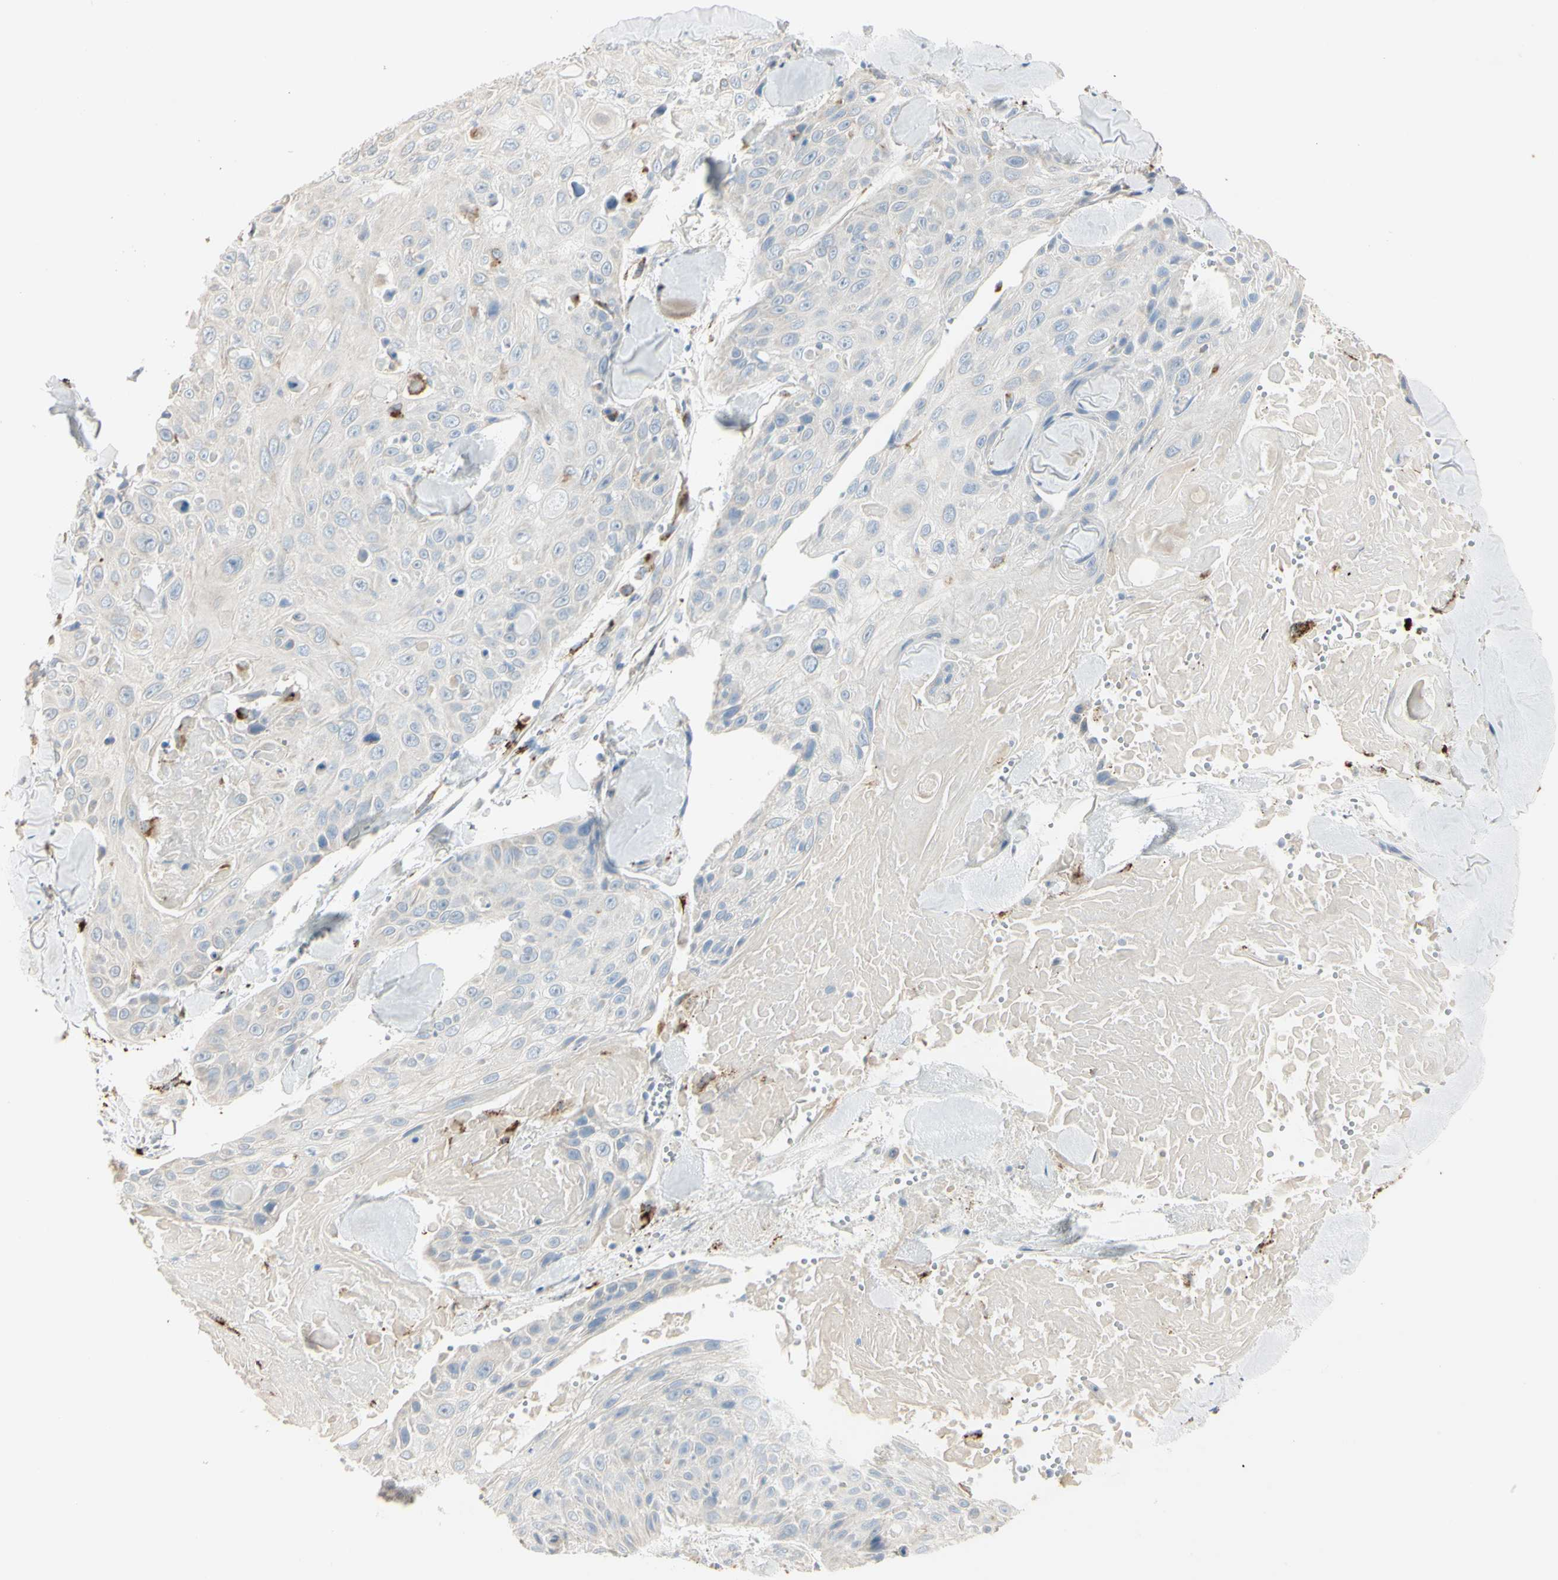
{"staining": {"intensity": "negative", "quantity": "none", "location": "none"}, "tissue": "skin cancer", "cell_type": "Tumor cells", "image_type": "cancer", "snomed": [{"axis": "morphology", "description": "Squamous cell carcinoma, NOS"}, {"axis": "topography", "description": "Skin"}], "caption": "Immunohistochemistry of human skin cancer (squamous cell carcinoma) reveals no expression in tumor cells.", "gene": "ANGPTL1", "patient": {"sex": "male", "age": 86}}